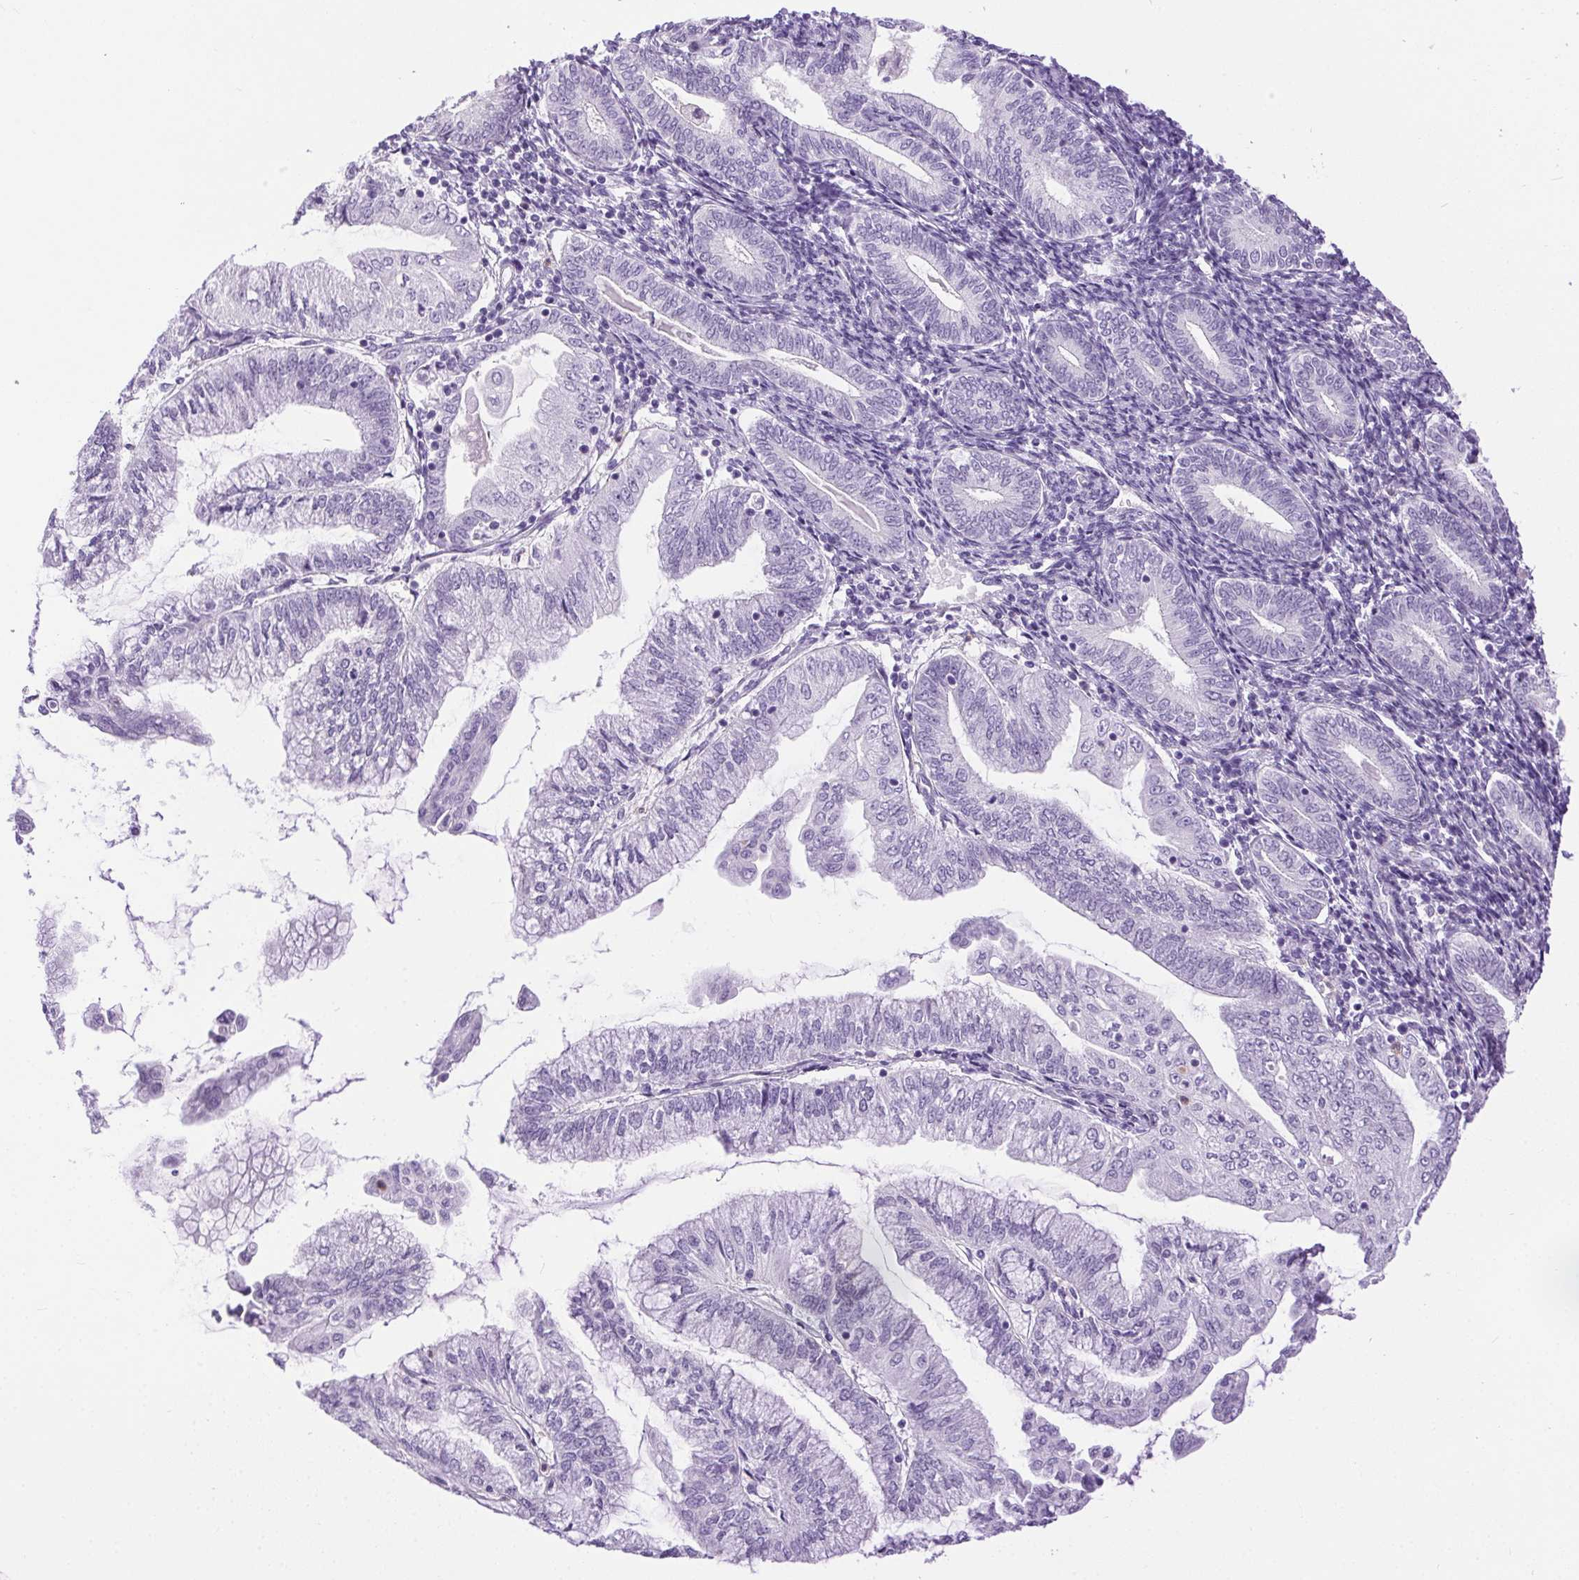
{"staining": {"intensity": "negative", "quantity": "none", "location": "none"}, "tissue": "endometrial cancer", "cell_type": "Tumor cells", "image_type": "cancer", "snomed": [{"axis": "morphology", "description": "Adenocarcinoma, NOS"}, {"axis": "topography", "description": "Endometrium"}], "caption": "A high-resolution image shows immunohistochemistry staining of endometrial cancer (adenocarcinoma), which exhibits no significant positivity in tumor cells.", "gene": "SHCBP1L", "patient": {"sex": "female", "age": 55}}